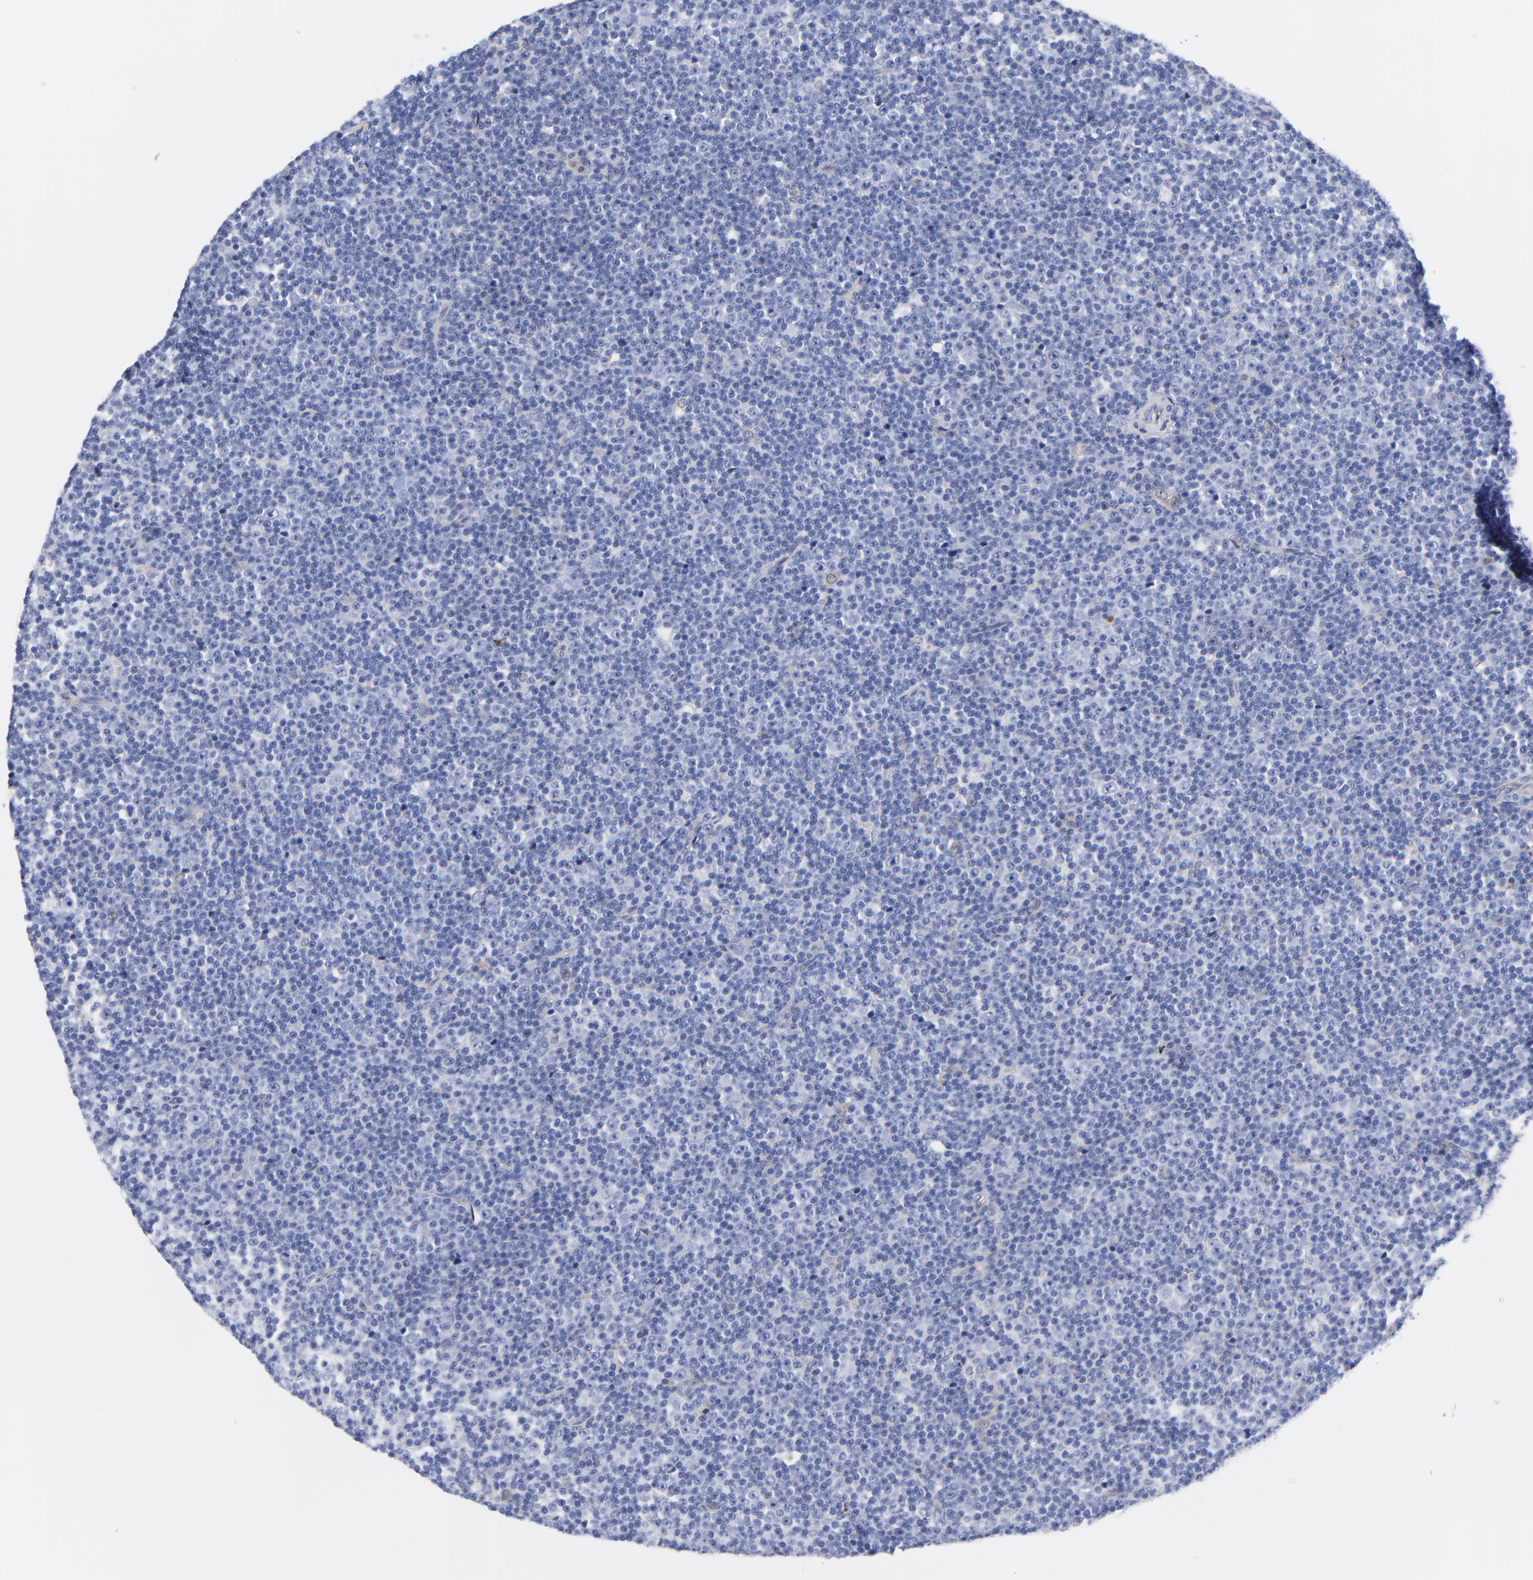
{"staining": {"intensity": "weak", "quantity": "<25%", "location": "cytoplasmic/membranous"}, "tissue": "lymphoma", "cell_type": "Tumor cells", "image_type": "cancer", "snomed": [{"axis": "morphology", "description": "Malignant lymphoma, non-Hodgkin's type, Low grade"}, {"axis": "topography", "description": "Lymph node"}], "caption": "DAB (3,3'-diaminobenzidine) immunohistochemical staining of lymphoma shows no significant staining in tumor cells. (Brightfield microscopy of DAB (3,3'-diaminobenzidine) immunohistochemistry (IHC) at high magnification).", "gene": "IGLV3-10", "patient": {"sex": "female", "age": 67}}